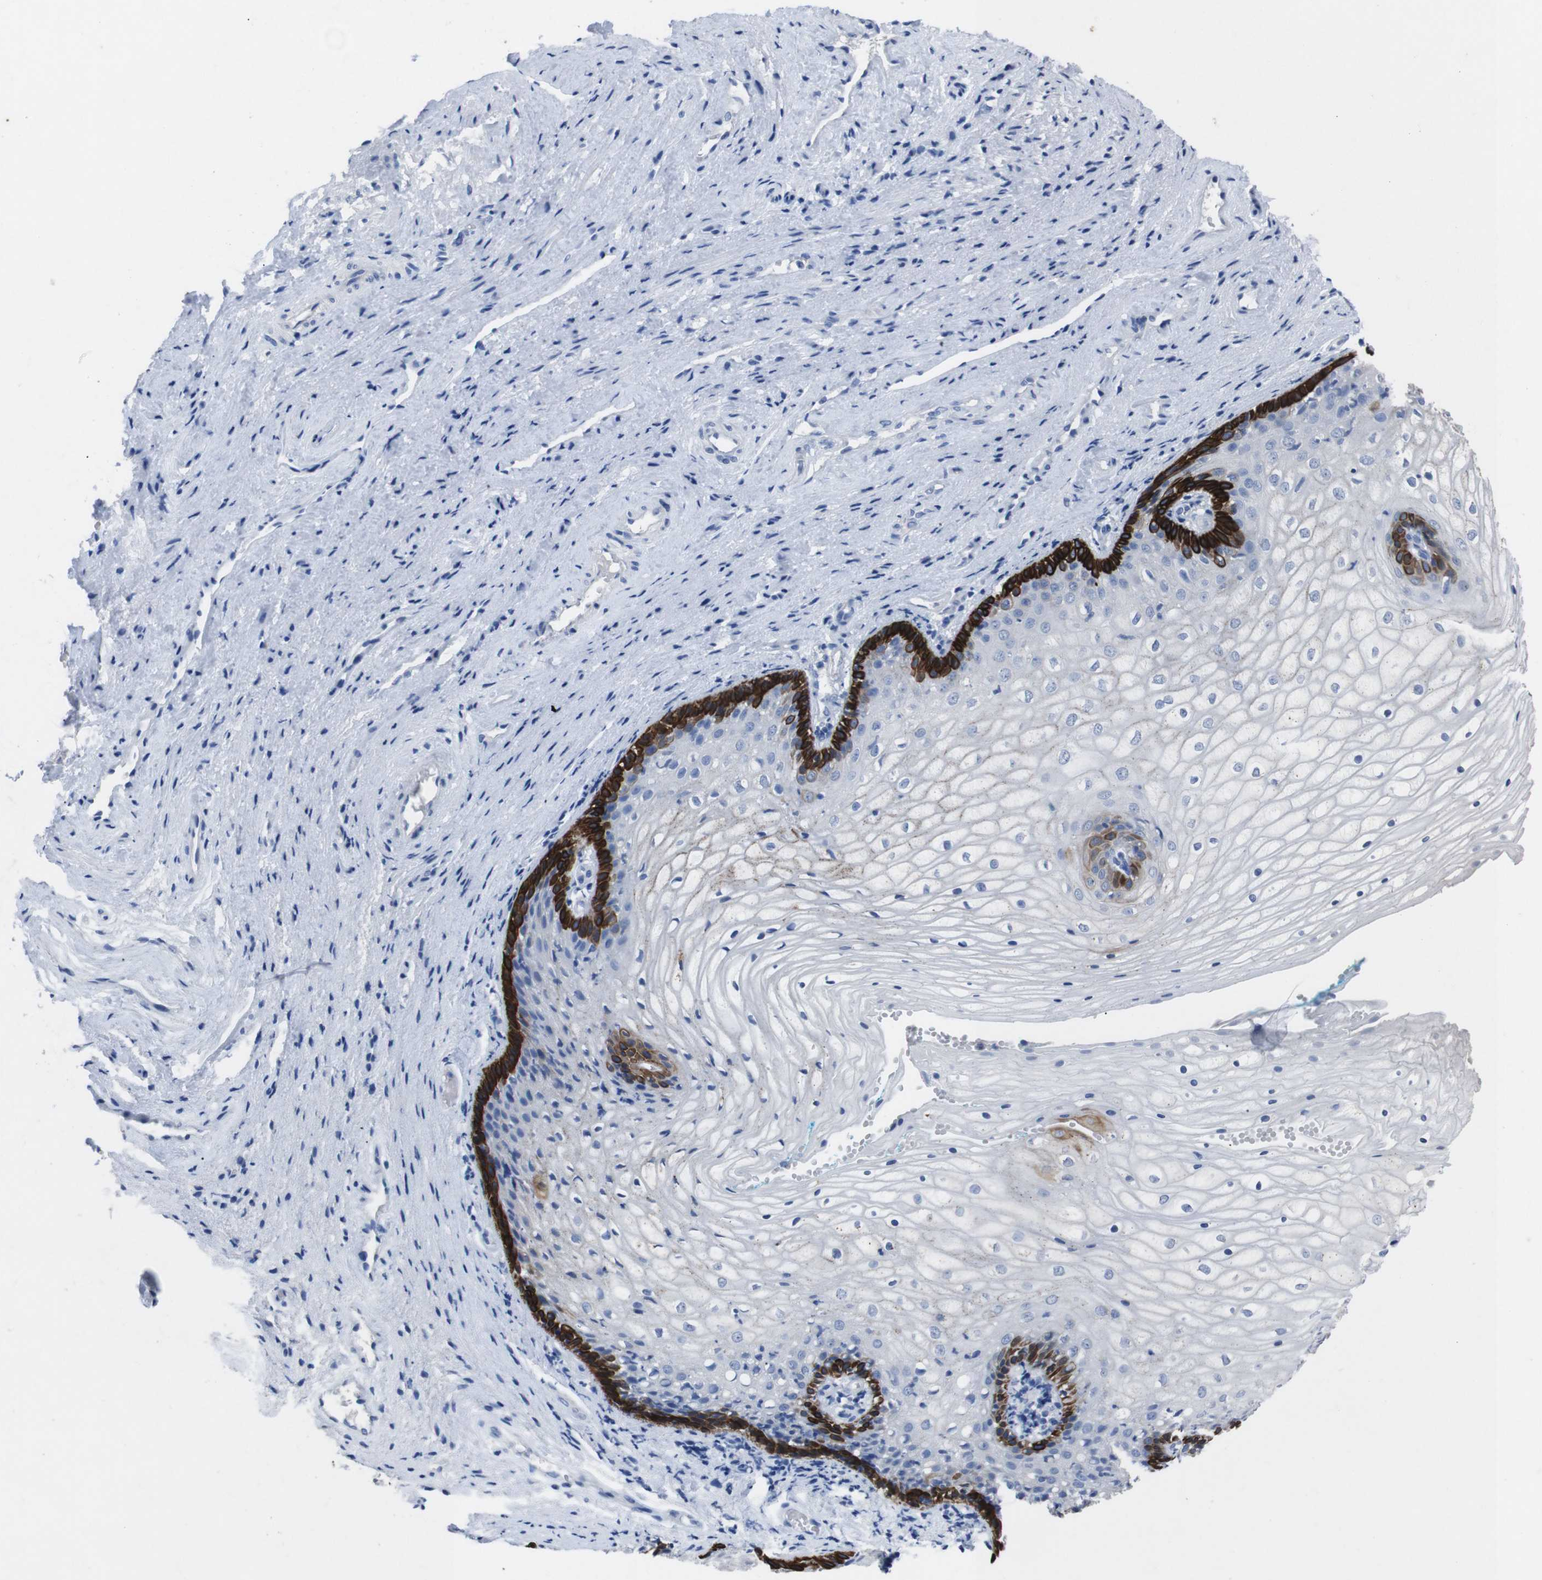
{"staining": {"intensity": "strong", "quantity": "<25%", "location": "cytoplasmic/membranous"}, "tissue": "vagina", "cell_type": "Squamous epithelial cells", "image_type": "normal", "snomed": [{"axis": "morphology", "description": "Normal tissue, NOS"}, {"axis": "topography", "description": "Vagina"}], "caption": "Protein expression analysis of unremarkable human vagina reveals strong cytoplasmic/membranous expression in about <25% of squamous epithelial cells. (DAB (3,3'-diaminobenzidine) IHC, brown staining for protein, blue staining for nuclei).", "gene": "GJB2", "patient": {"sex": "female", "age": 34}}